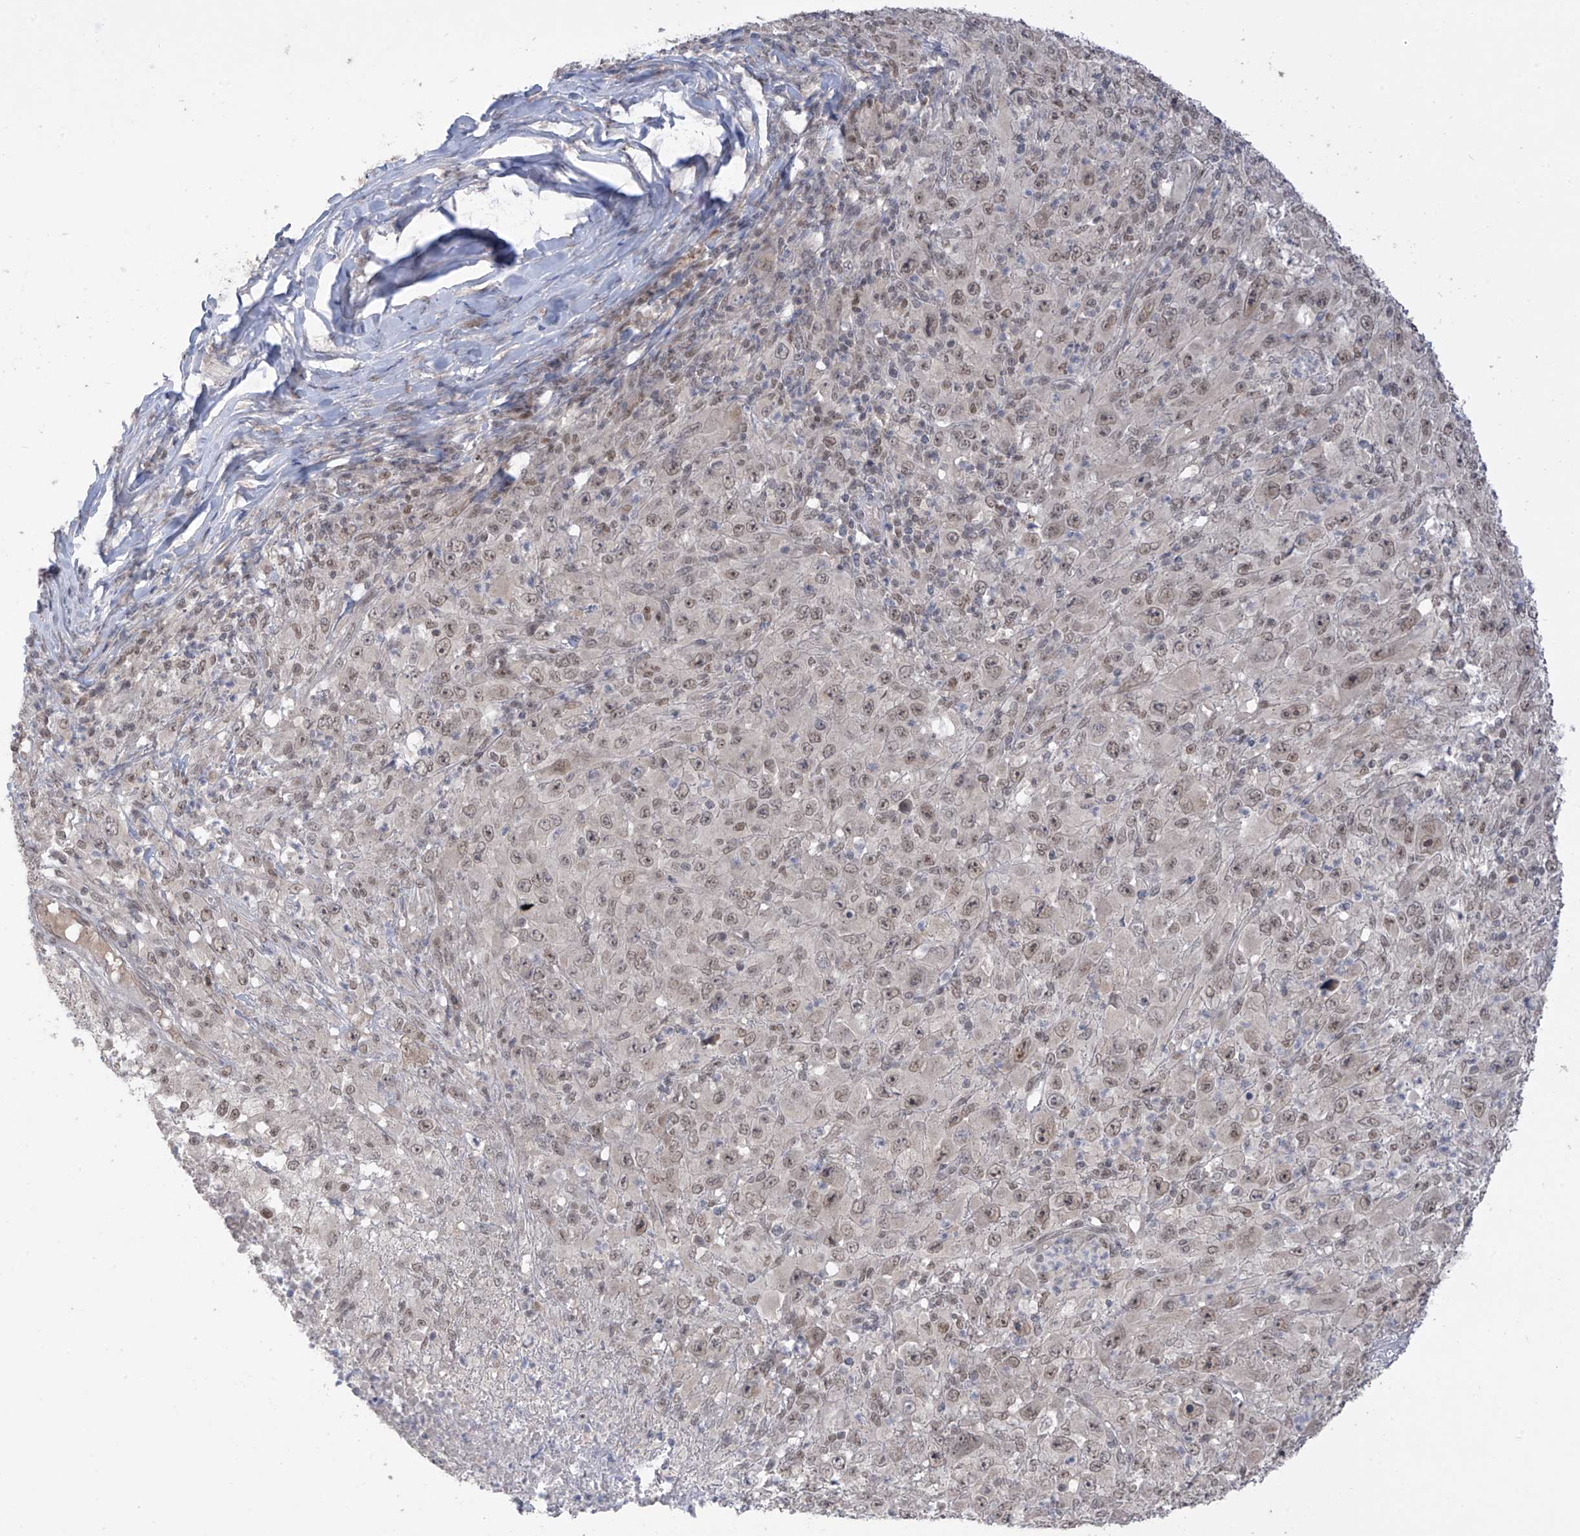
{"staining": {"intensity": "weak", "quantity": ">75%", "location": "nuclear"}, "tissue": "melanoma", "cell_type": "Tumor cells", "image_type": "cancer", "snomed": [{"axis": "morphology", "description": "Malignant melanoma, Metastatic site"}, {"axis": "topography", "description": "Skin"}], "caption": "Malignant melanoma (metastatic site) stained with immunohistochemistry shows weak nuclear expression in approximately >75% of tumor cells. (Stains: DAB (3,3'-diaminobenzidine) in brown, nuclei in blue, Microscopy: brightfield microscopy at high magnification).", "gene": "OGT", "patient": {"sex": "female", "age": 56}}